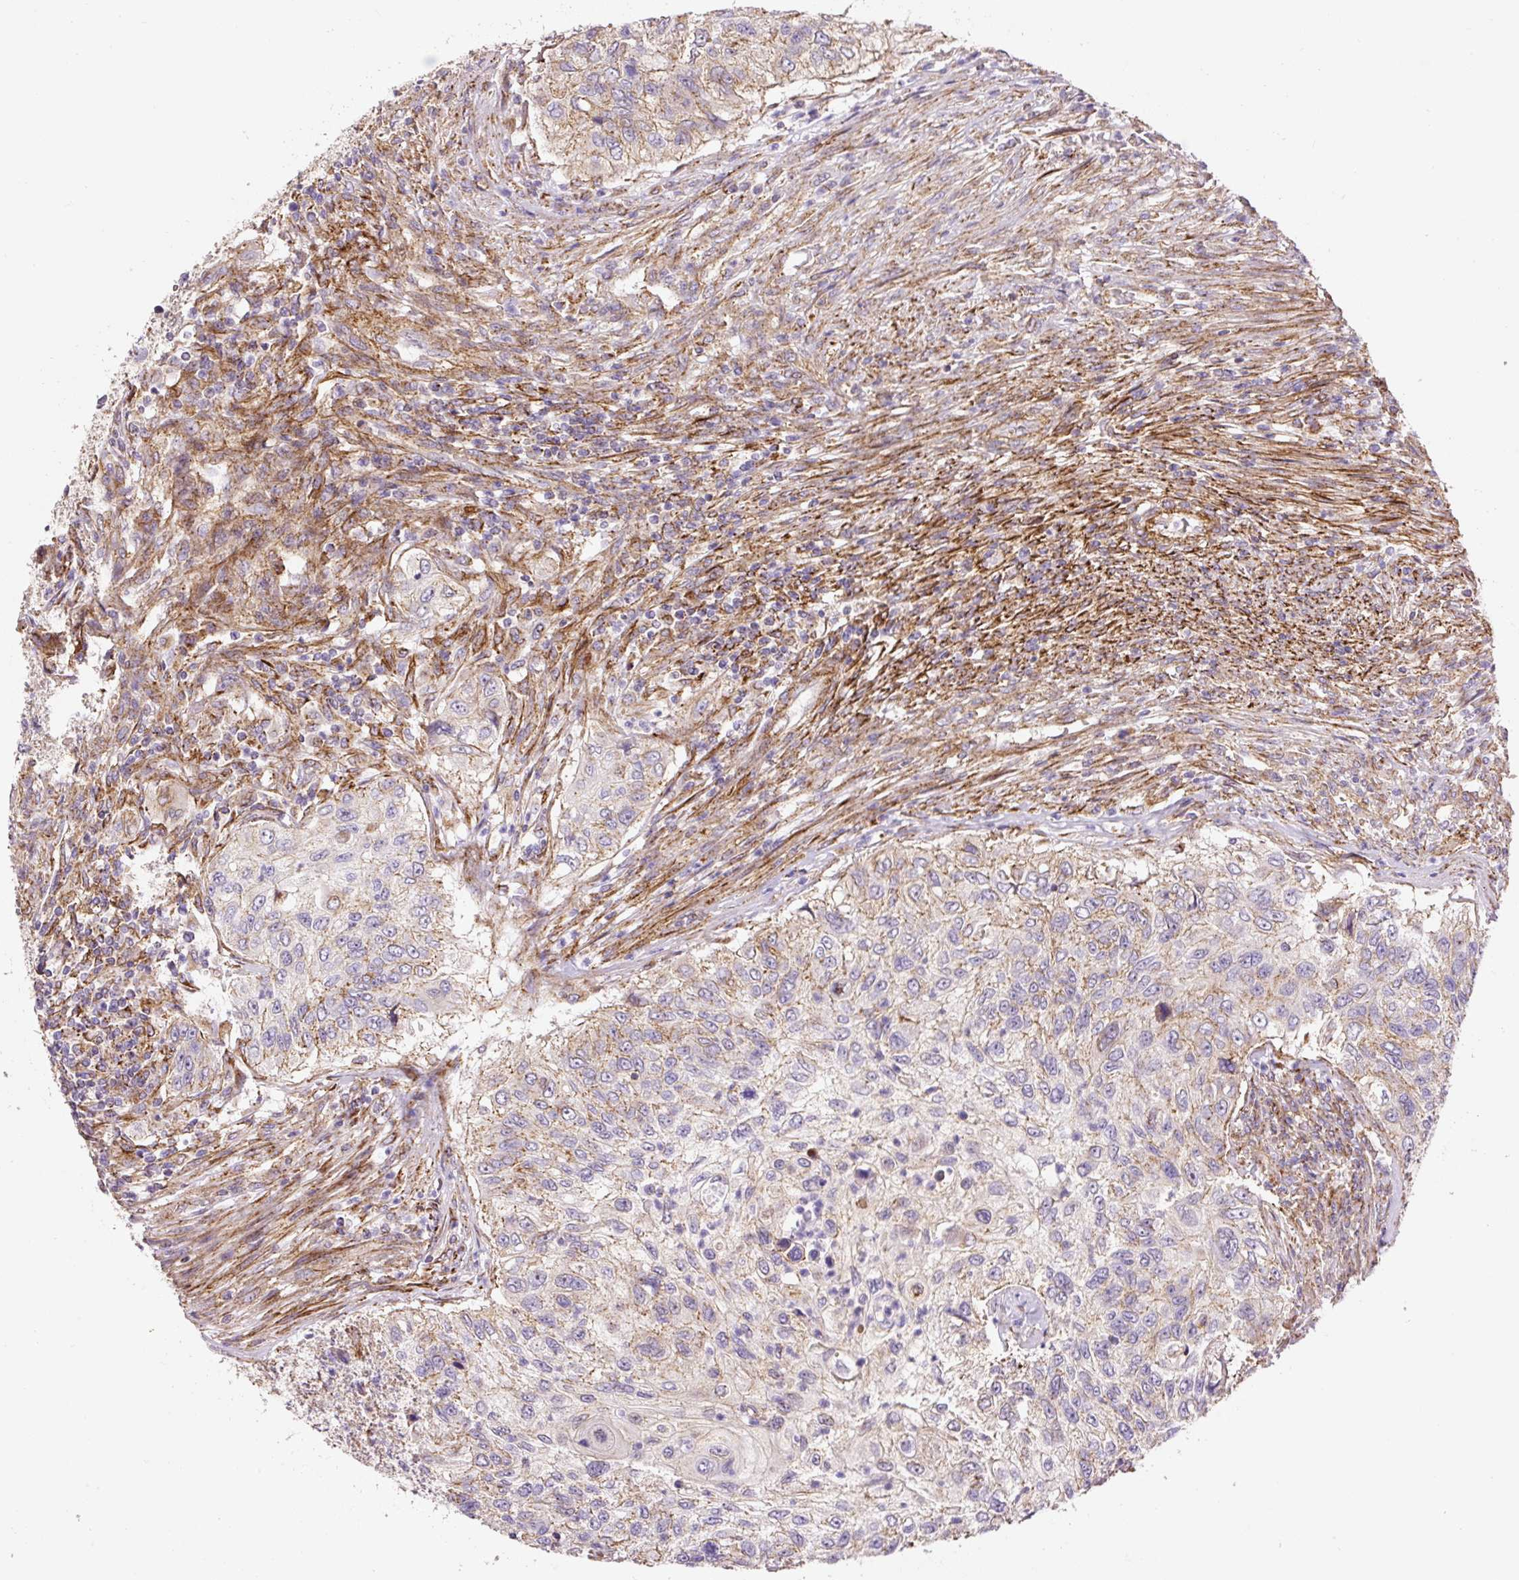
{"staining": {"intensity": "weak", "quantity": "25%-75%", "location": "cytoplasmic/membranous"}, "tissue": "urothelial cancer", "cell_type": "Tumor cells", "image_type": "cancer", "snomed": [{"axis": "morphology", "description": "Urothelial carcinoma, High grade"}, {"axis": "topography", "description": "Urinary bladder"}], "caption": "This histopathology image exhibits immunohistochemistry staining of urothelial carcinoma (high-grade), with low weak cytoplasmic/membranous expression in approximately 25%-75% of tumor cells.", "gene": "RNF170", "patient": {"sex": "female", "age": 60}}